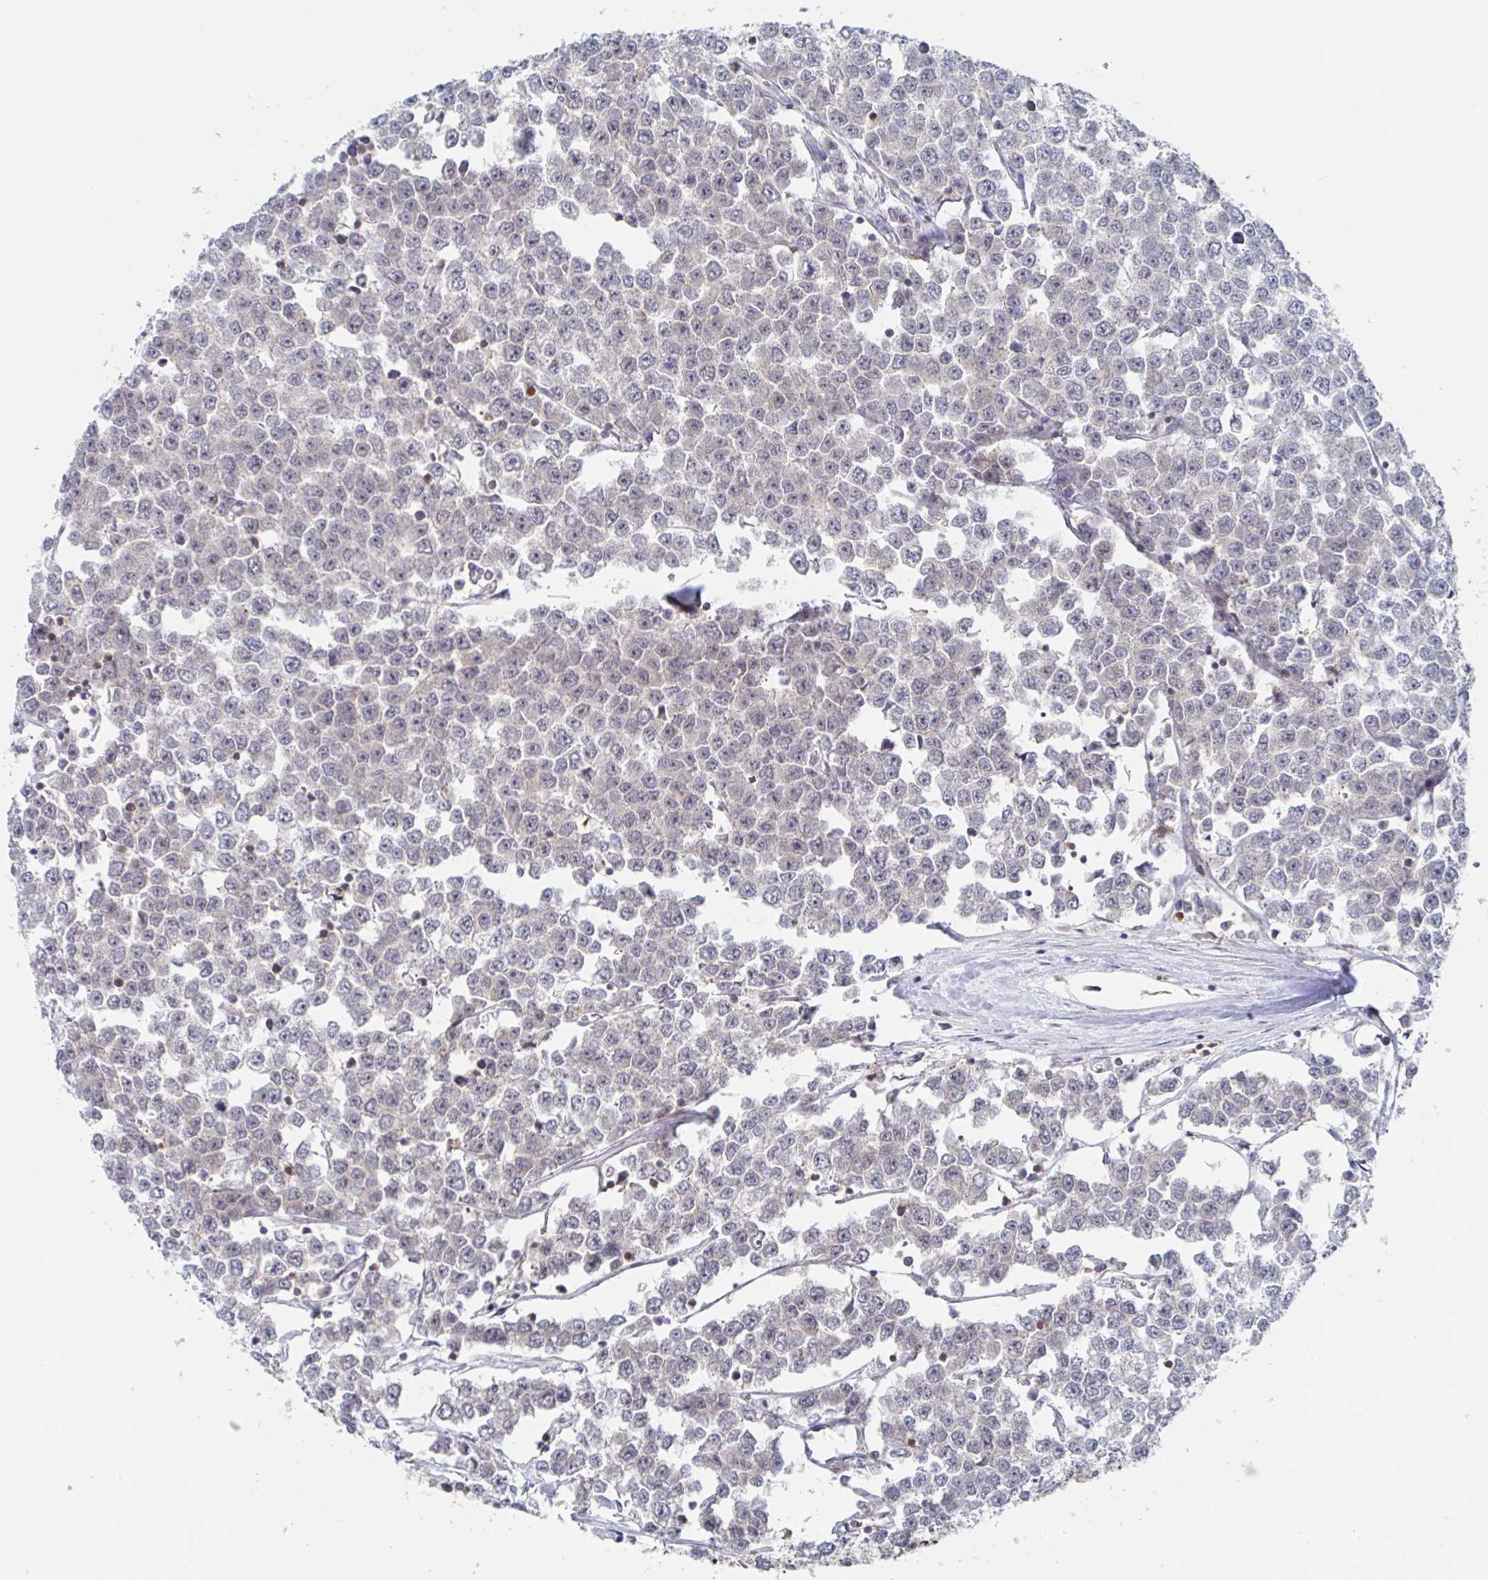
{"staining": {"intensity": "weak", "quantity": "25%-75%", "location": "cytoplasmic/membranous,nuclear"}, "tissue": "testis cancer", "cell_type": "Tumor cells", "image_type": "cancer", "snomed": [{"axis": "morphology", "description": "Seminoma, NOS"}, {"axis": "morphology", "description": "Carcinoma, Embryonal, NOS"}, {"axis": "topography", "description": "Testis"}], "caption": "Human testis cancer stained with a brown dye shows weak cytoplasmic/membranous and nuclear positive staining in approximately 25%-75% of tumor cells.", "gene": "DHRS12", "patient": {"sex": "male", "age": 52}}